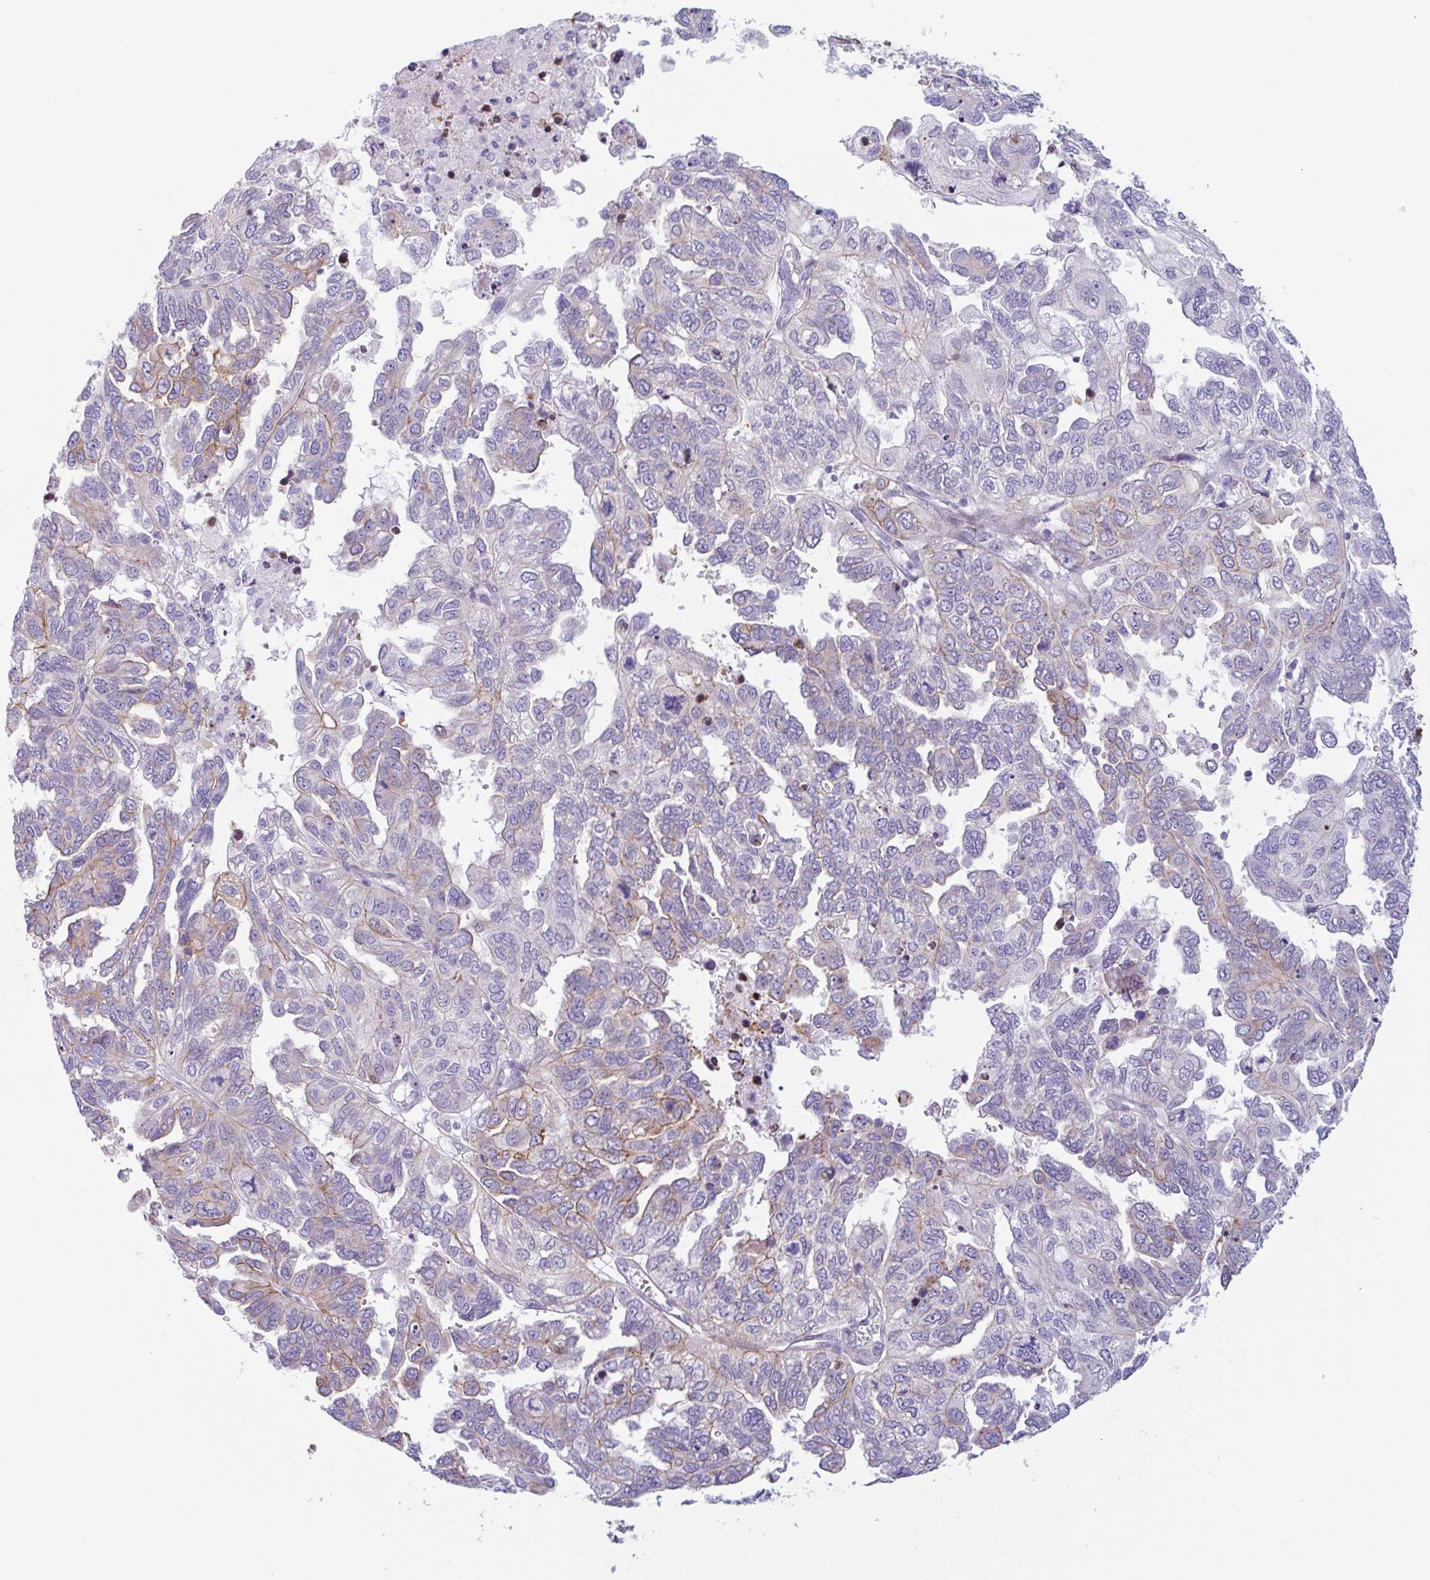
{"staining": {"intensity": "moderate", "quantity": "<25%", "location": "cytoplasmic/membranous"}, "tissue": "ovarian cancer", "cell_type": "Tumor cells", "image_type": "cancer", "snomed": [{"axis": "morphology", "description": "Cystadenocarcinoma, serous, NOS"}, {"axis": "topography", "description": "Ovary"}], "caption": "Ovarian serous cystadenocarcinoma stained with immunohistochemistry demonstrates moderate cytoplasmic/membranous staining in about <25% of tumor cells.", "gene": "MYH10", "patient": {"sex": "female", "age": 53}}